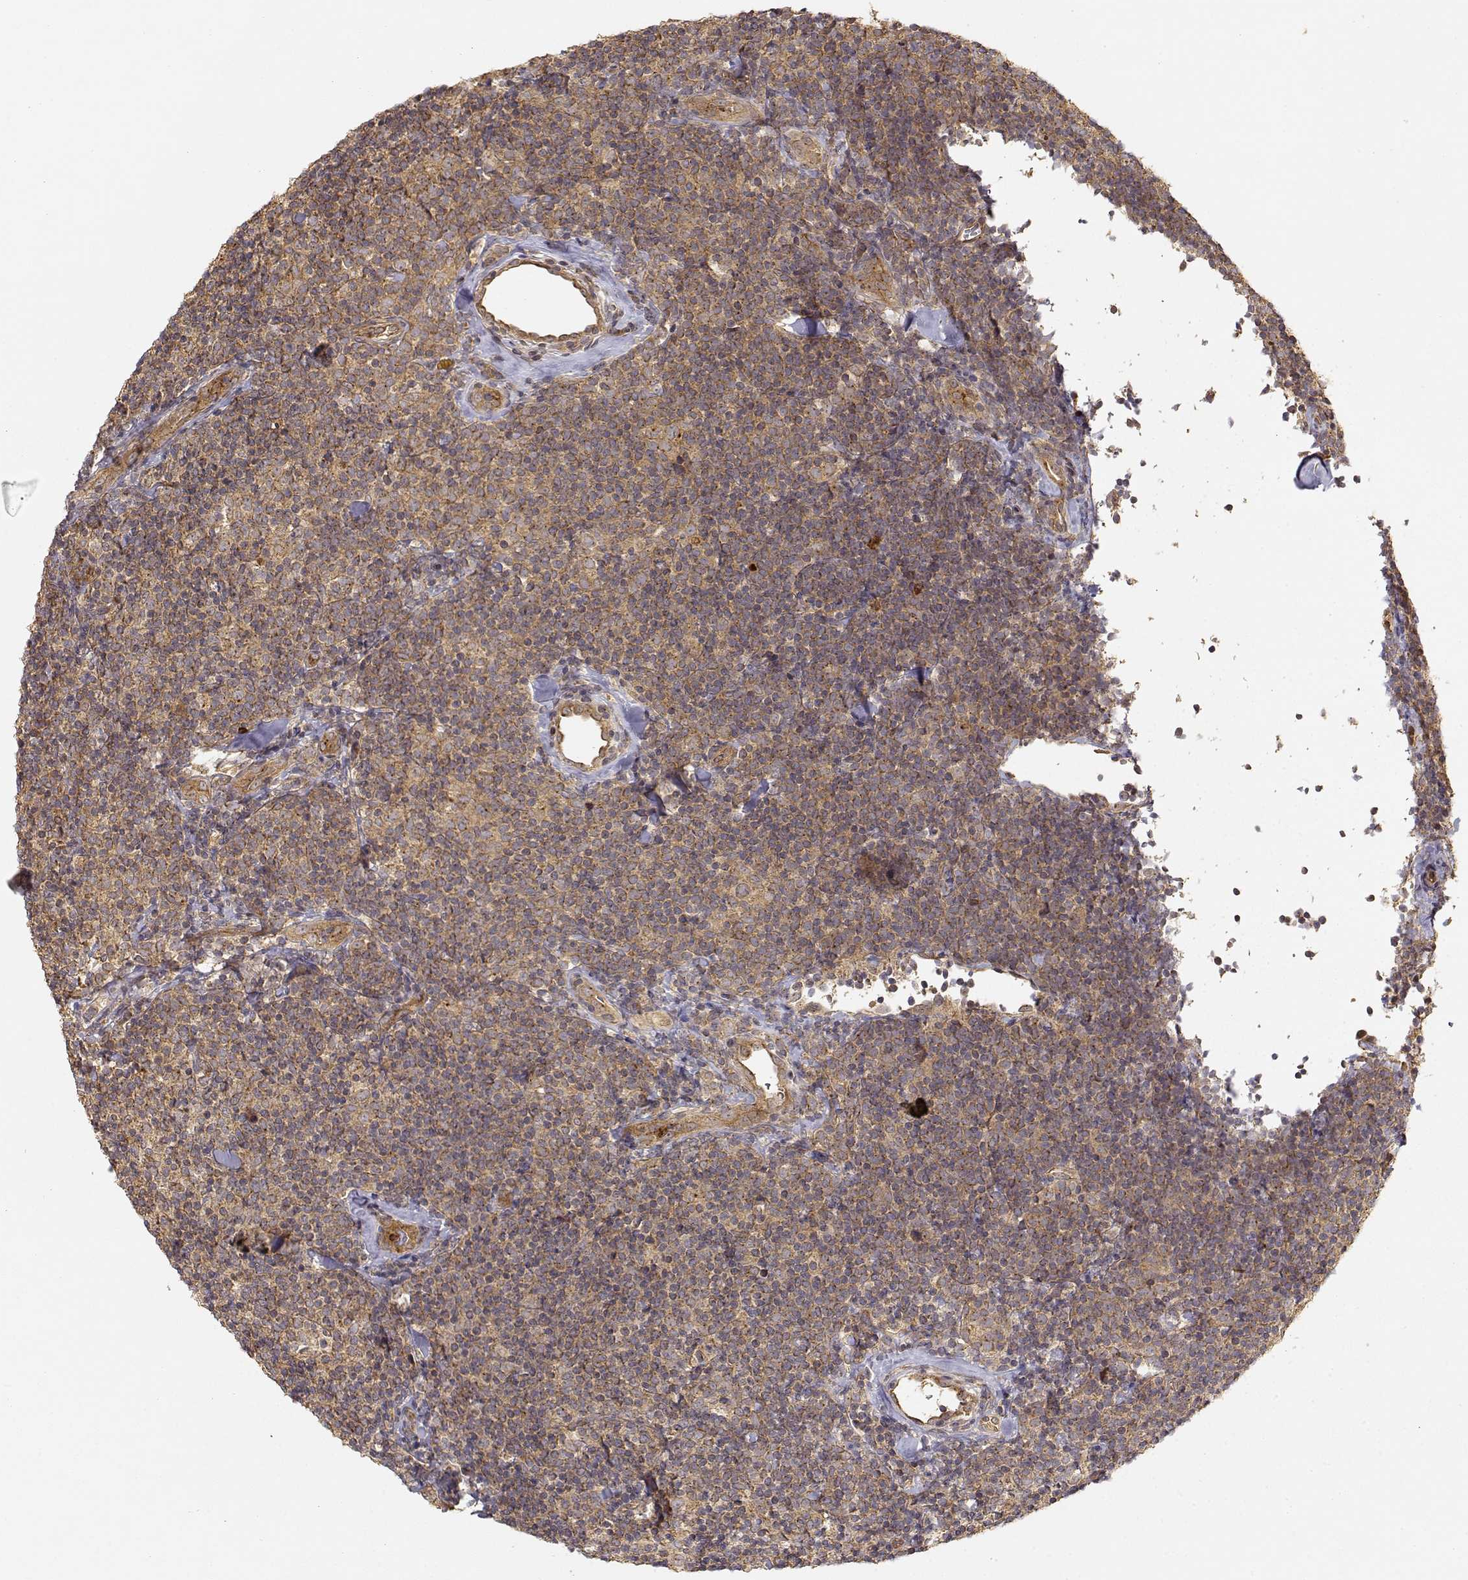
{"staining": {"intensity": "moderate", "quantity": ">75%", "location": "cytoplasmic/membranous"}, "tissue": "lymphoma", "cell_type": "Tumor cells", "image_type": "cancer", "snomed": [{"axis": "morphology", "description": "Malignant lymphoma, non-Hodgkin's type, Low grade"}, {"axis": "topography", "description": "Lymph node"}], "caption": "A medium amount of moderate cytoplasmic/membranous staining is appreciated in about >75% of tumor cells in malignant lymphoma, non-Hodgkin's type (low-grade) tissue. (DAB (3,3'-diaminobenzidine) = brown stain, brightfield microscopy at high magnification).", "gene": "CDK5RAP2", "patient": {"sex": "female", "age": 56}}